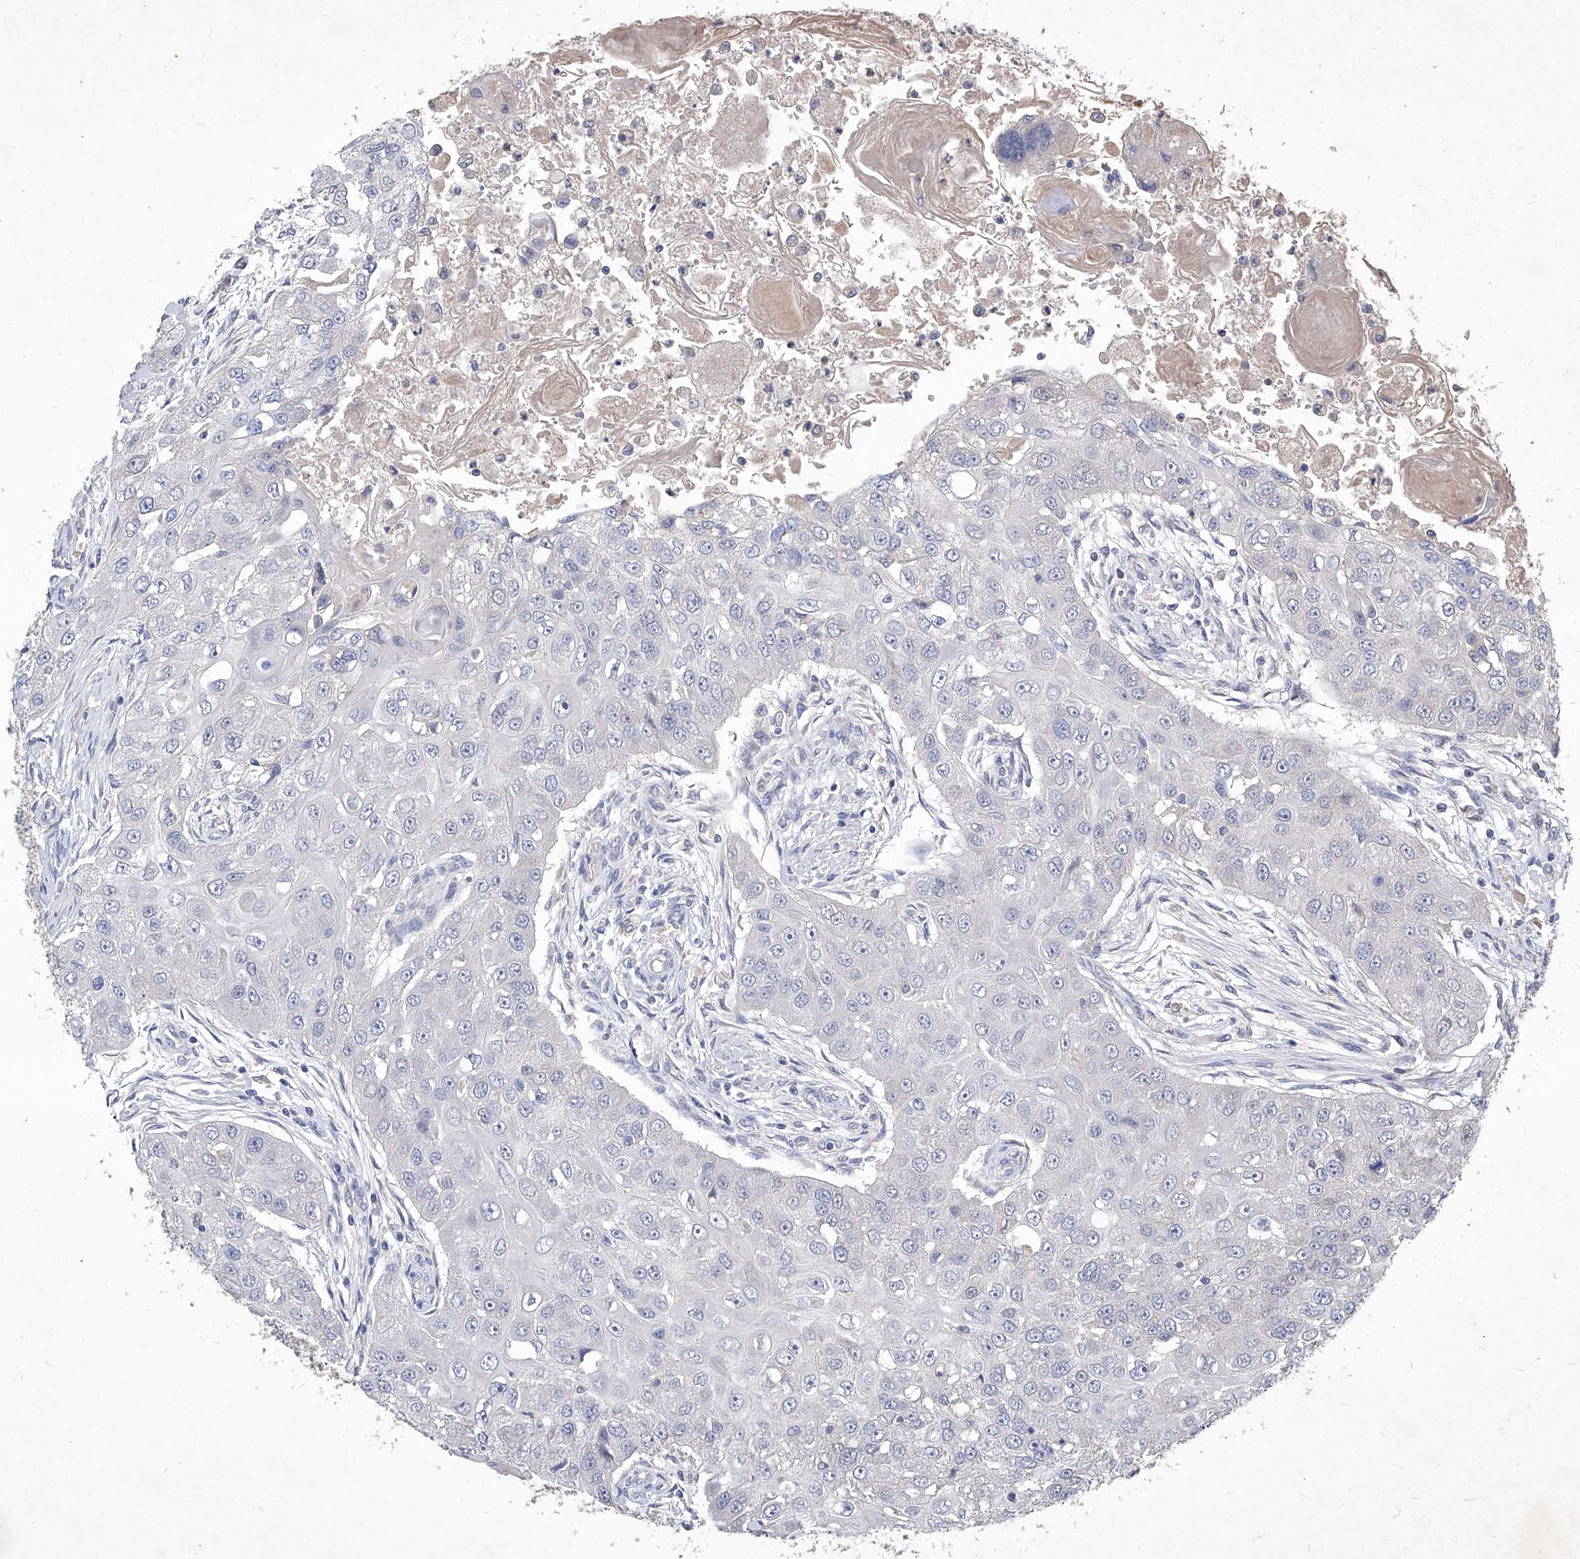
{"staining": {"intensity": "negative", "quantity": "none", "location": "none"}, "tissue": "head and neck cancer", "cell_type": "Tumor cells", "image_type": "cancer", "snomed": [{"axis": "morphology", "description": "Normal tissue, NOS"}, {"axis": "morphology", "description": "Squamous cell carcinoma, NOS"}, {"axis": "topography", "description": "Skeletal muscle"}, {"axis": "topography", "description": "Head-Neck"}], "caption": "Immunohistochemistry (IHC) histopathology image of human head and neck cancer stained for a protein (brown), which displays no expression in tumor cells.", "gene": "SYNGR1", "patient": {"sex": "male", "age": 51}}